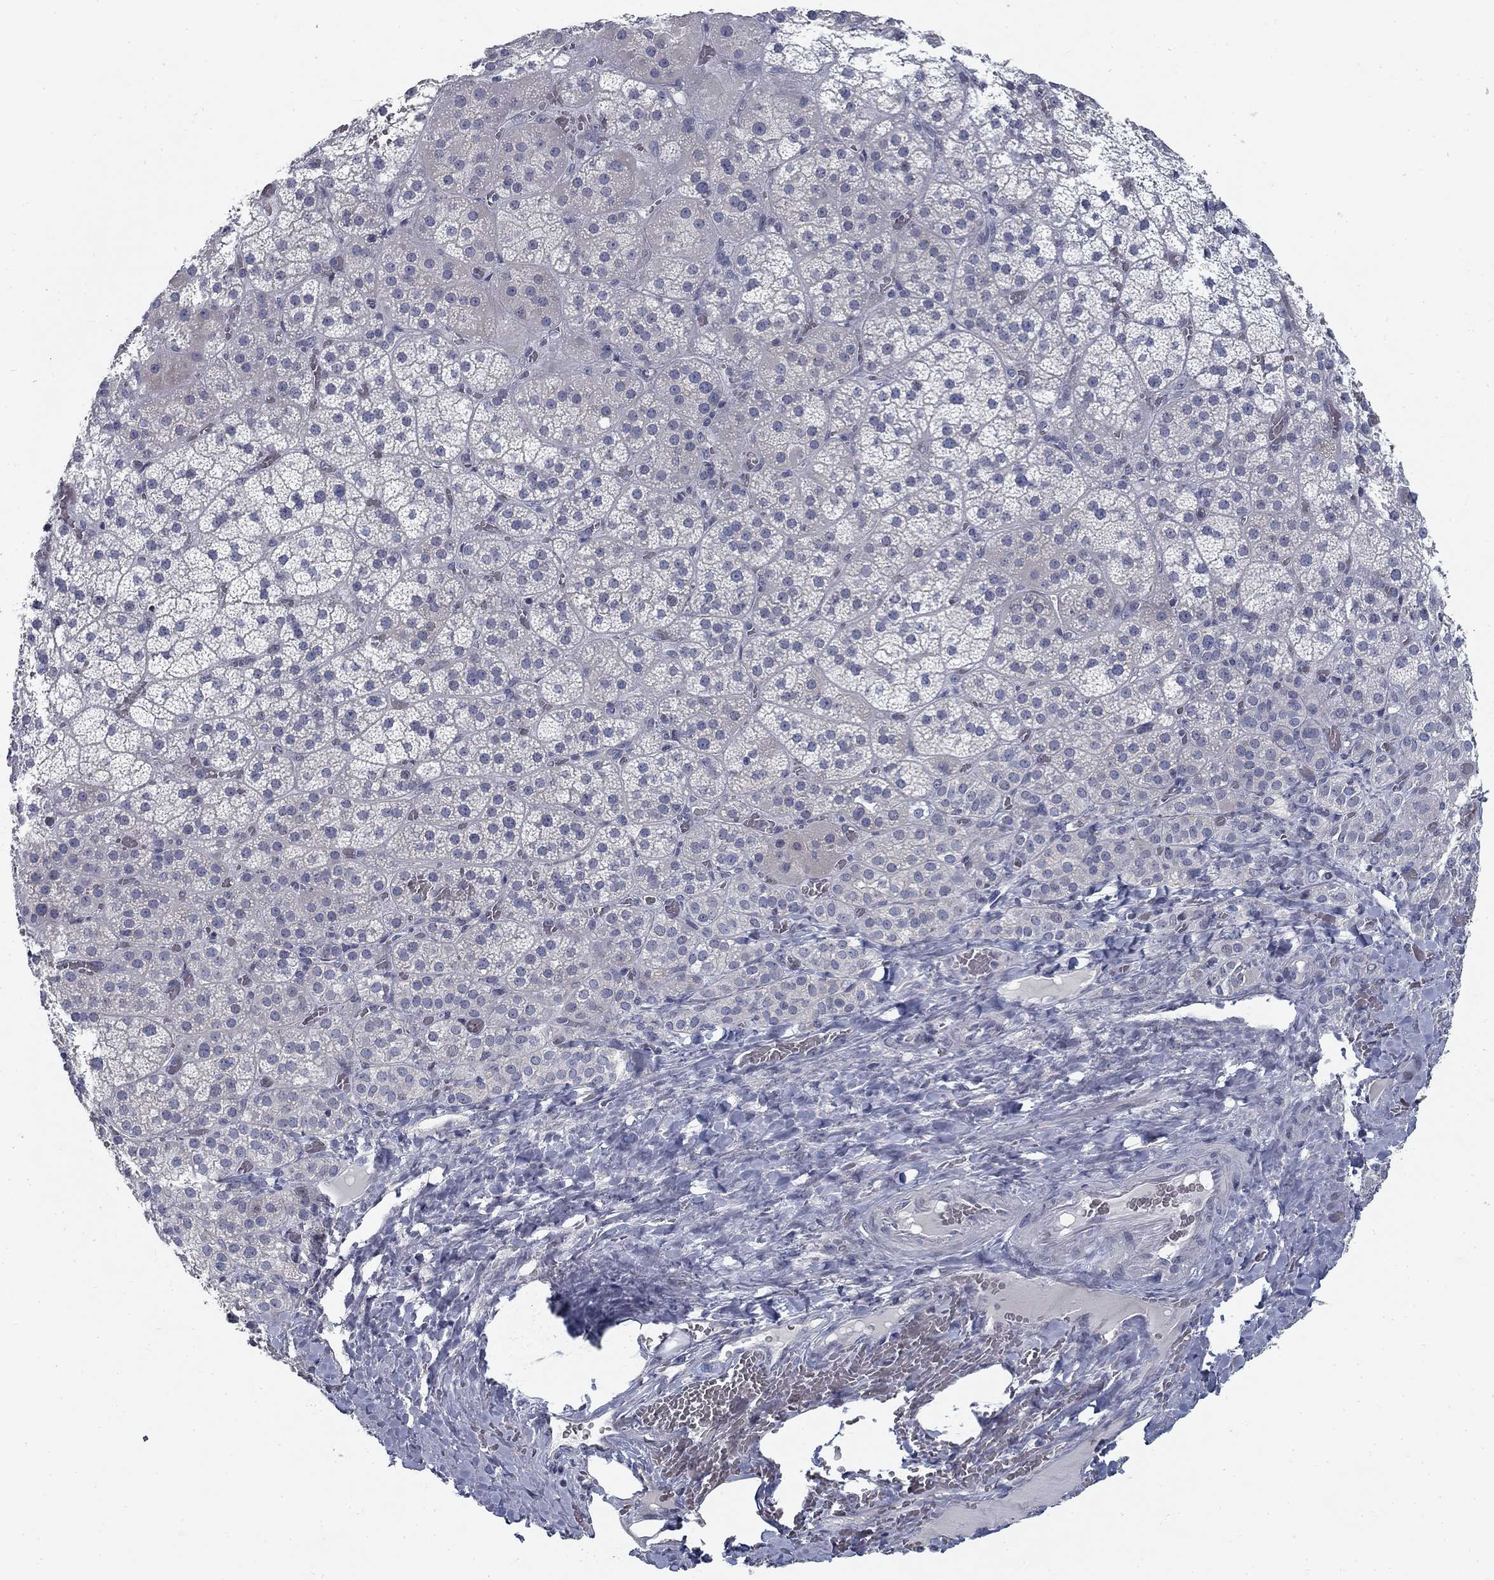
{"staining": {"intensity": "negative", "quantity": "none", "location": "none"}, "tissue": "adrenal gland", "cell_type": "Glandular cells", "image_type": "normal", "snomed": [{"axis": "morphology", "description": "Normal tissue, NOS"}, {"axis": "topography", "description": "Adrenal gland"}], "caption": "There is no significant staining in glandular cells of adrenal gland. (Immunohistochemistry (ihc), brightfield microscopy, high magnification).", "gene": "ATP1A3", "patient": {"sex": "male", "age": 57}}